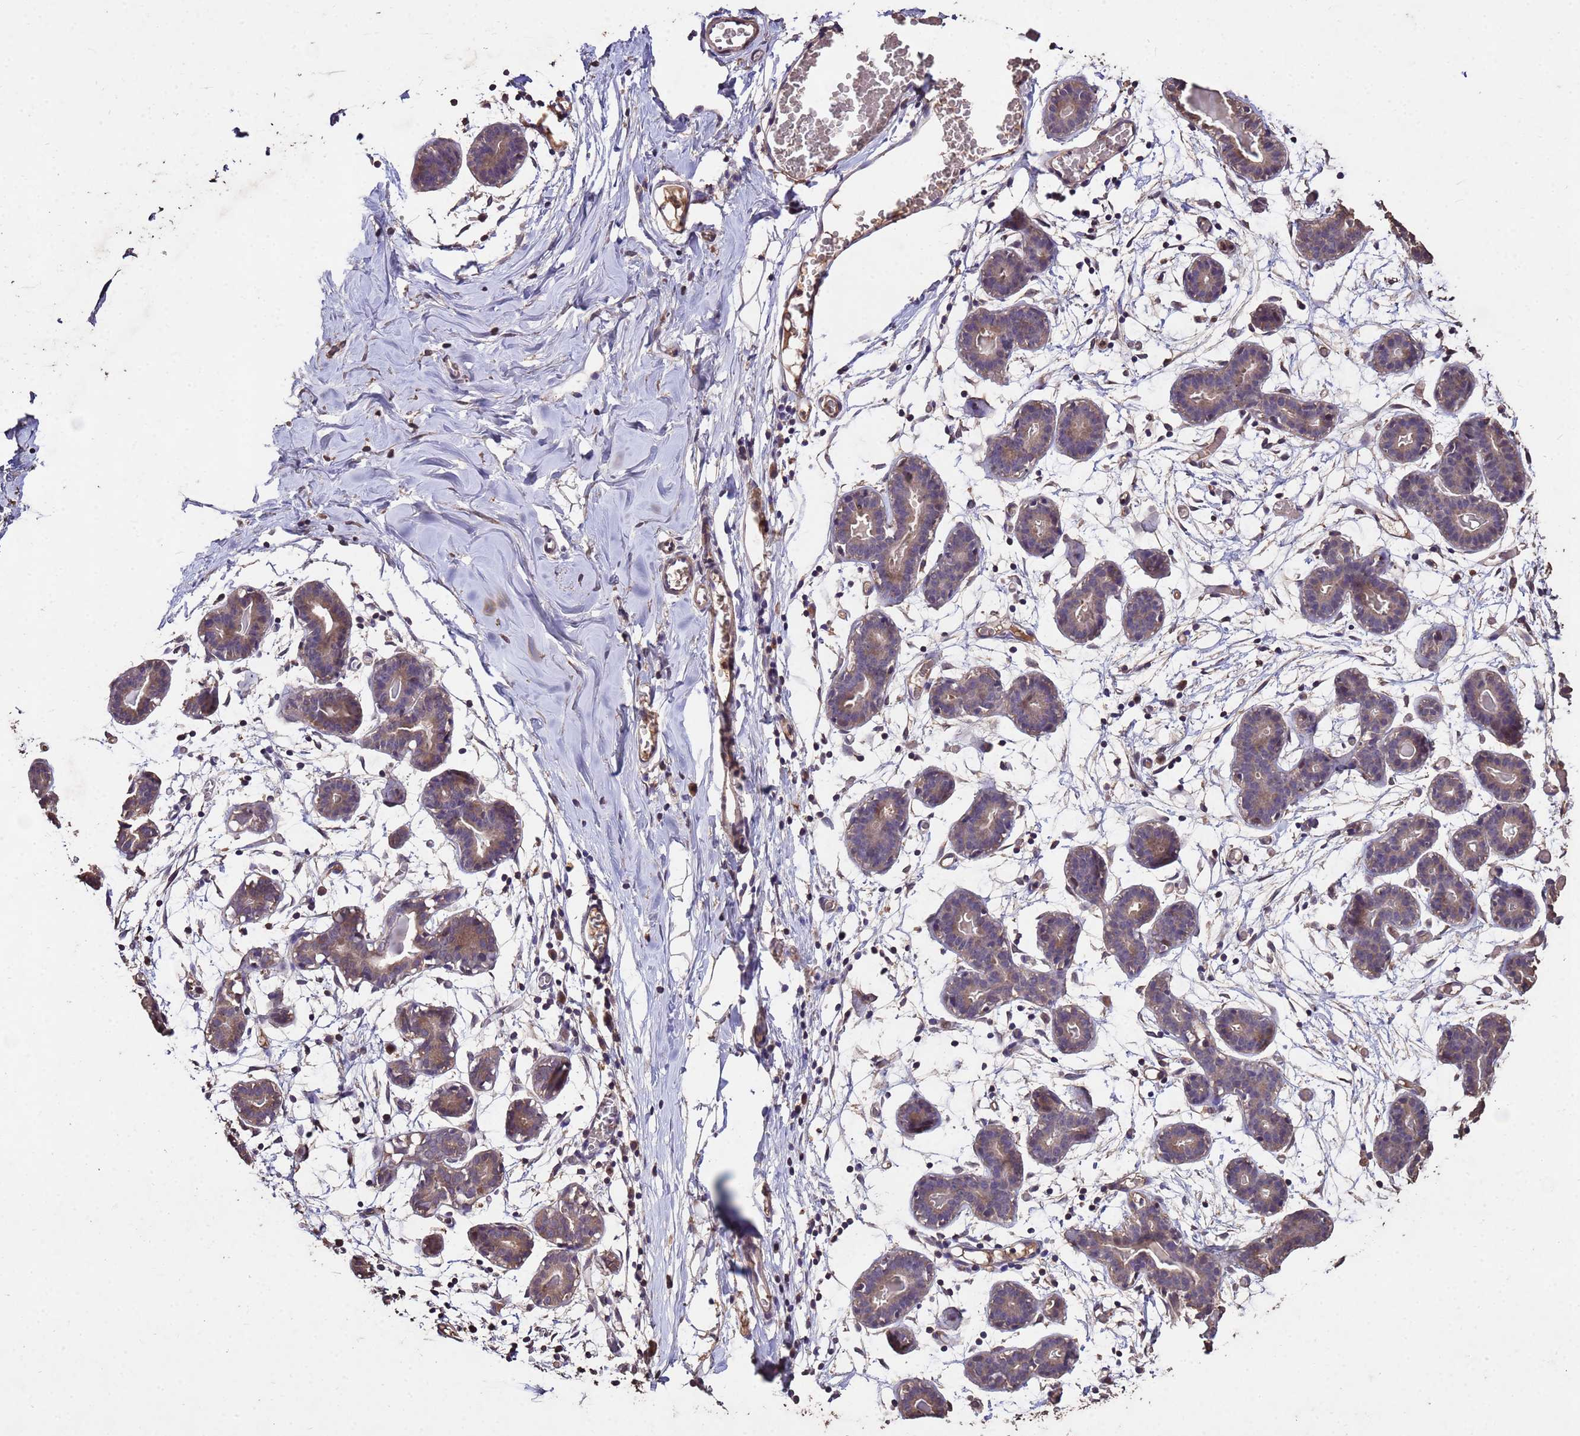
{"staining": {"intensity": "moderate", "quantity": ">75%", "location": "cytoplasmic/membranous"}, "tissue": "breast", "cell_type": "Adipocytes", "image_type": "normal", "snomed": [{"axis": "morphology", "description": "Normal tissue, NOS"}, {"axis": "topography", "description": "Breast"}], "caption": "Adipocytes show medium levels of moderate cytoplasmic/membranous staining in about >75% of cells in benign breast. The staining was performed using DAB, with brown indicating positive protein expression. Nuclei are stained blue with hematoxylin.", "gene": "TOR4A", "patient": {"sex": "female", "age": 27}}